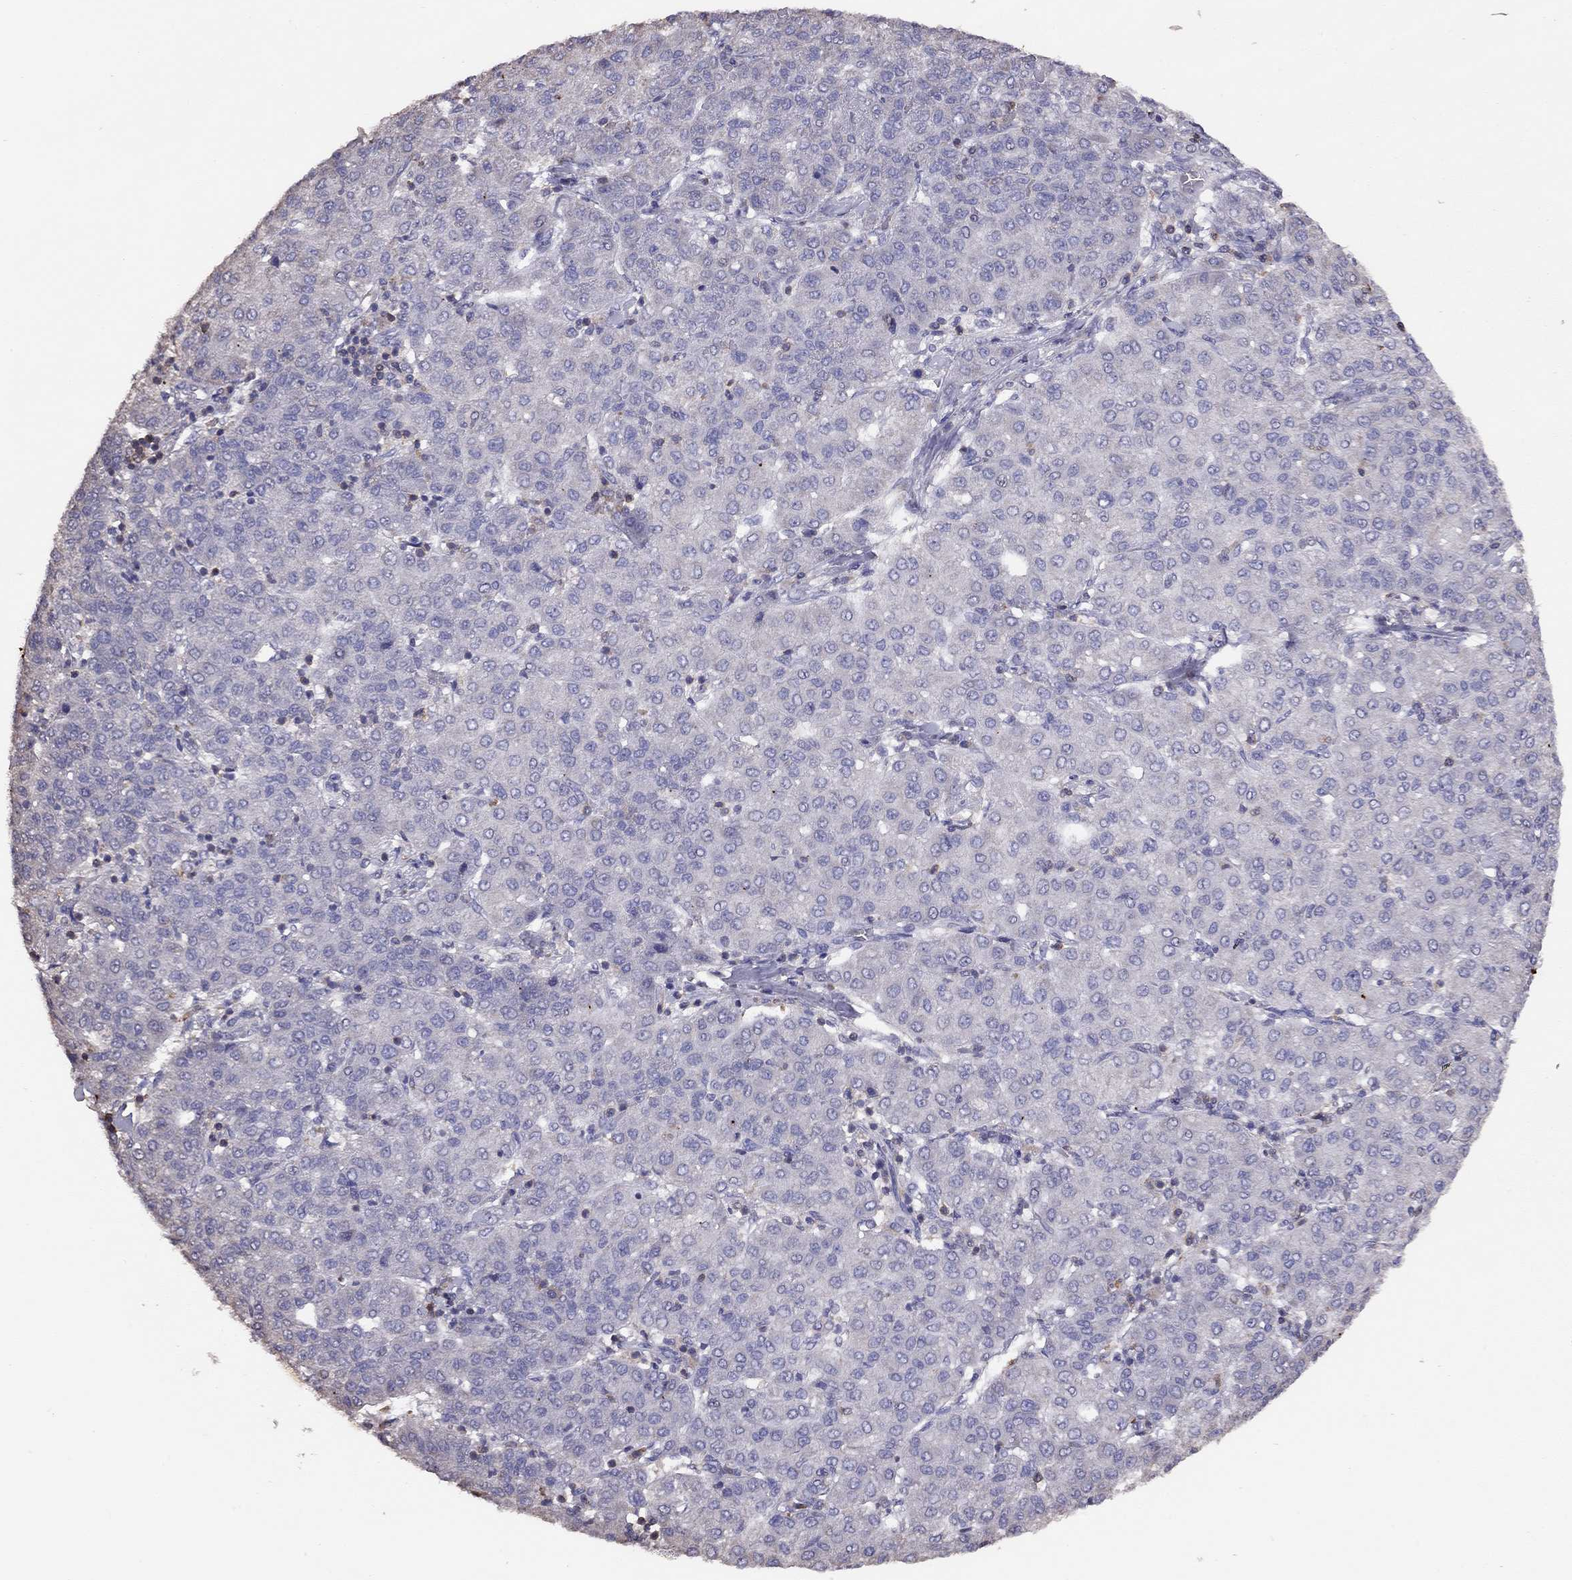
{"staining": {"intensity": "negative", "quantity": "none", "location": "none"}, "tissue": "liver cancer", "cell_type": "Tumor cells", "image_type": "cancer", "snomed": [{"axis": "morphology", "description": "Carcinoma, Hepatocellular, NOS"}, {"axis": "topography", "description": "Liver"}], "caption": "Liver cancer (hepatocellular carcinoma) was stained to show a protein in brown. There is no significant staining in tumor cells.", "gene": "CITED1", "patient": {"sex": "male", "age": 65}}